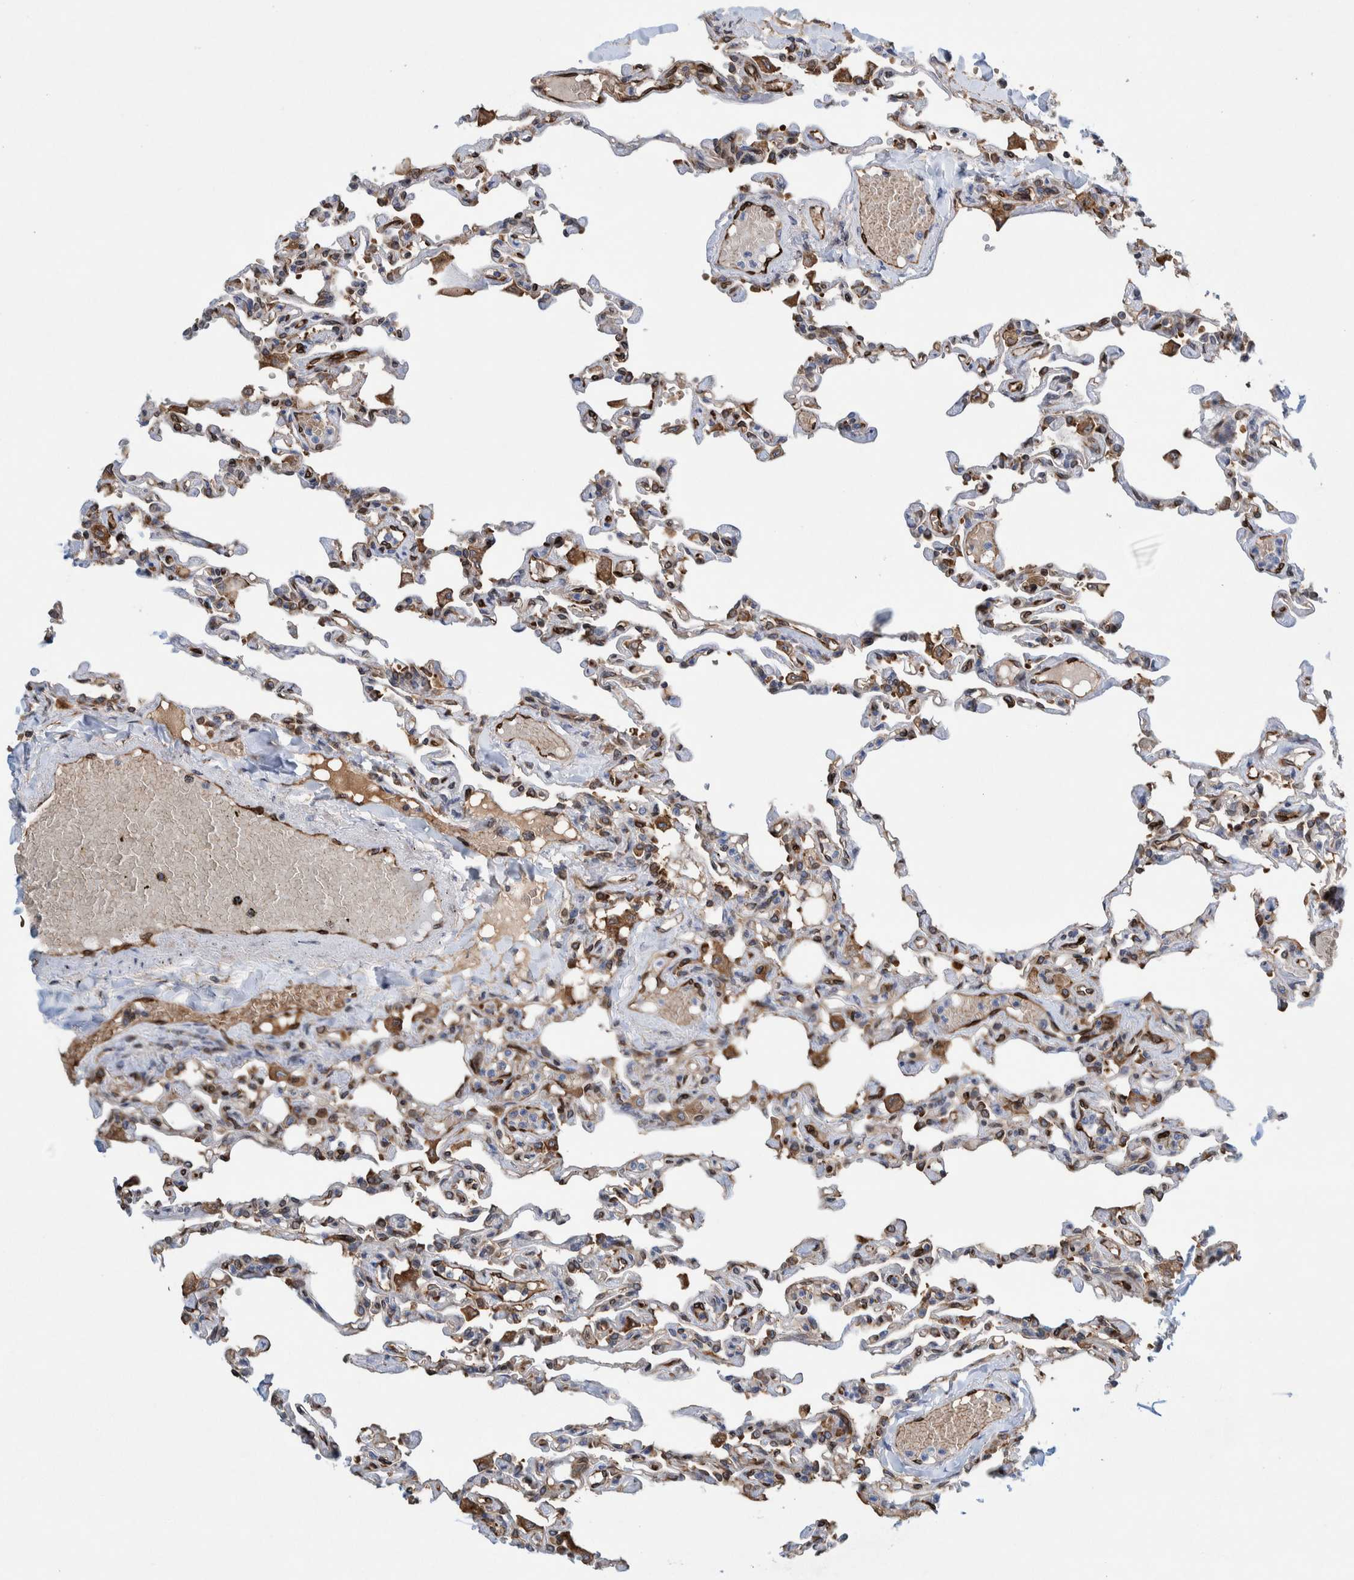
{"staining": {"intensity": "weak", "quantity": "25%-75%", "location": "cytoplasmic/membranous"}, "tissue": "lung", "cell_type": "Alveolar cells", "image_type": "normal", "snomed": [{"axis": "morphology", "description": "Normal tissue, NOS"}, {"axis": "topography", "description": "Lung"}], "caption": "Immunohistochemistry staining of benign lung, which displays low levels of weak cytoplasmic/membranous expression in approximately 25%-75% of alveolar cells indicating weak cytoplasmic/membranous protein expression. The staining was performed using DAB (3,3'-diaminobenzidine) (brown) for protein detection and nuclei were counterstained in hematoxylin (blue).", "gene": "THEM6", "patient": {"sex": "male", "age": 21}}